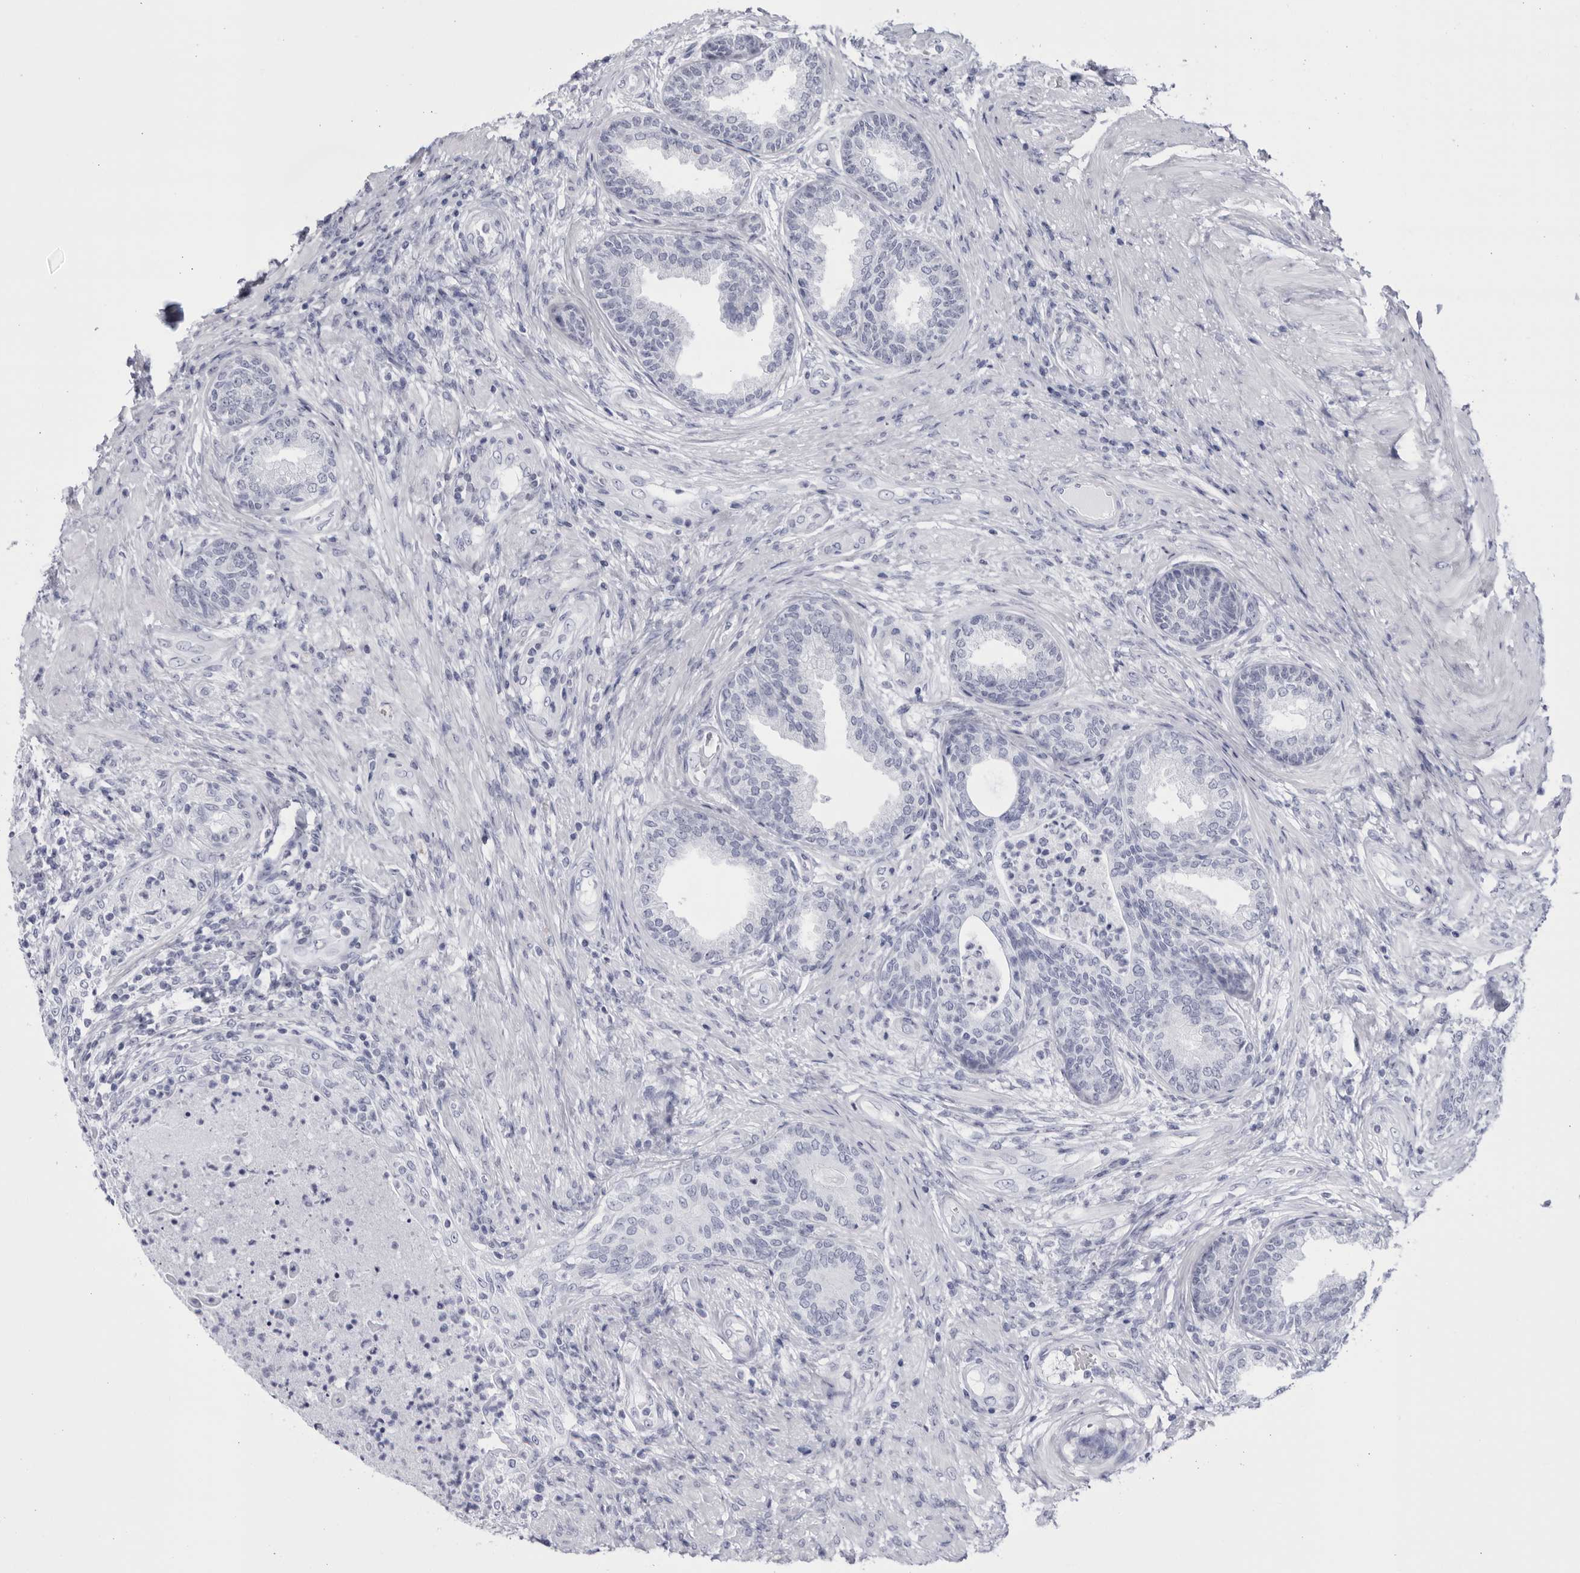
{"staining": {"intensity": "negative", "quantity": "none", "location": "none"}, "tissue": "prostate", "cell_type": "Glandular cells", "image_type": "normal", "snomed": [{"axis": "morphology", "description": "Normal tissue, NOS"}, {"axis": "topography", "description": "Prostate"}], "caption": "DAB (3,3'-diaminobenzidine) immunohistochemical staining of normal prostate shows no significant staining in glandular cells. (Brightfield microscopy of DAB immunohistochemistry (IHC) at high magnification).", "gene": "CCDC181", "patient": {"sex": "male", "age": 76}}